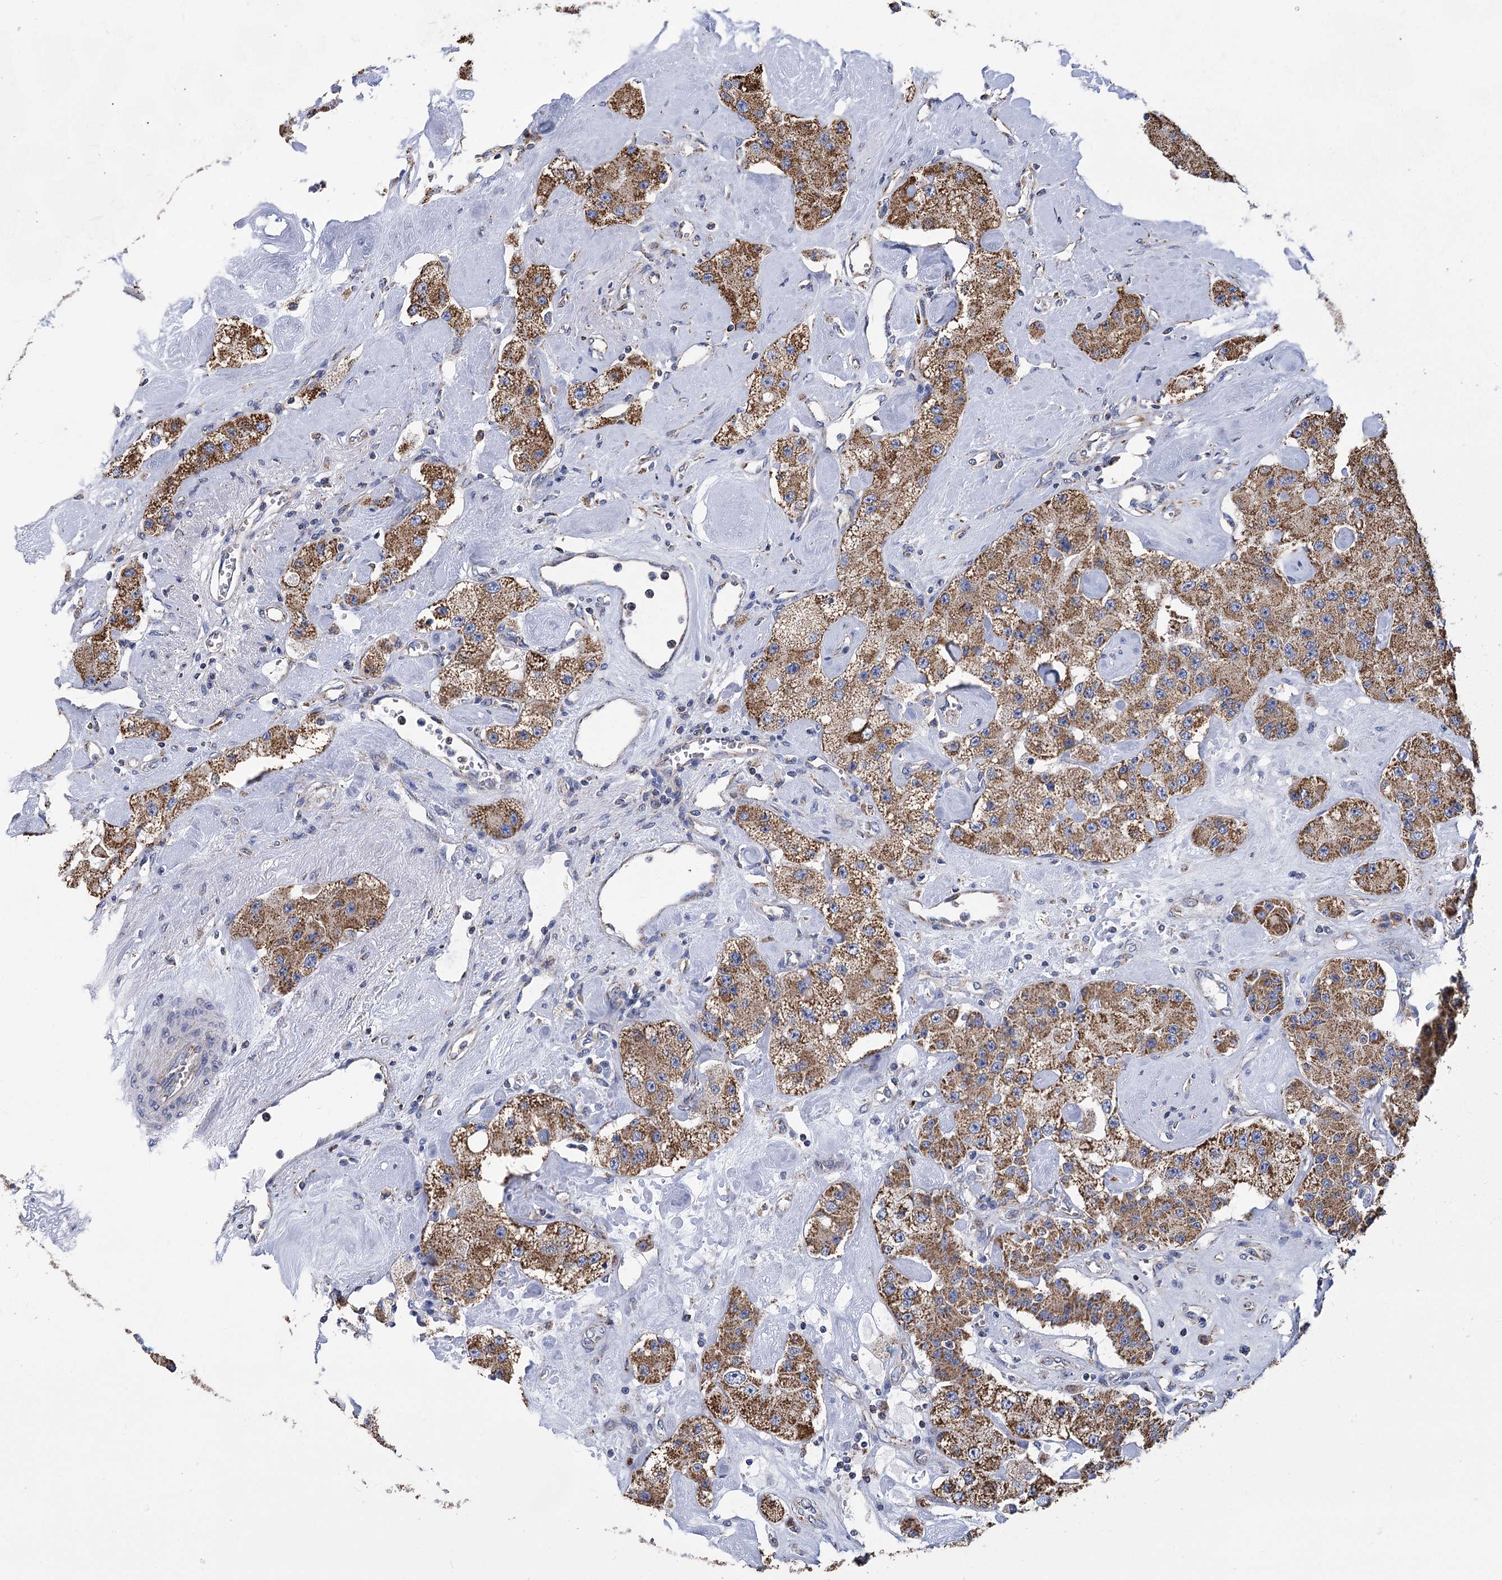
{"staining": {"intensity": "moderate", "quantity": ">75%", "location": "cytoplasmic/membranous"}, "tissue": "carcinoid", "cell_type": "Tumor cells", "image_type": "cancer", "snomed": [{"axis": "morphology", "description": "Carcinoid, malignant, NOS"}, {"axis": "topography", "description": "Pancreas"}], "caption": "A brown stain labels moderate cytoplasmic/membranous expression of a protein in malignant carcinoid tumor cells.", "gene": "CCDC73", "patient": {"sex": "male", "age": 41}}